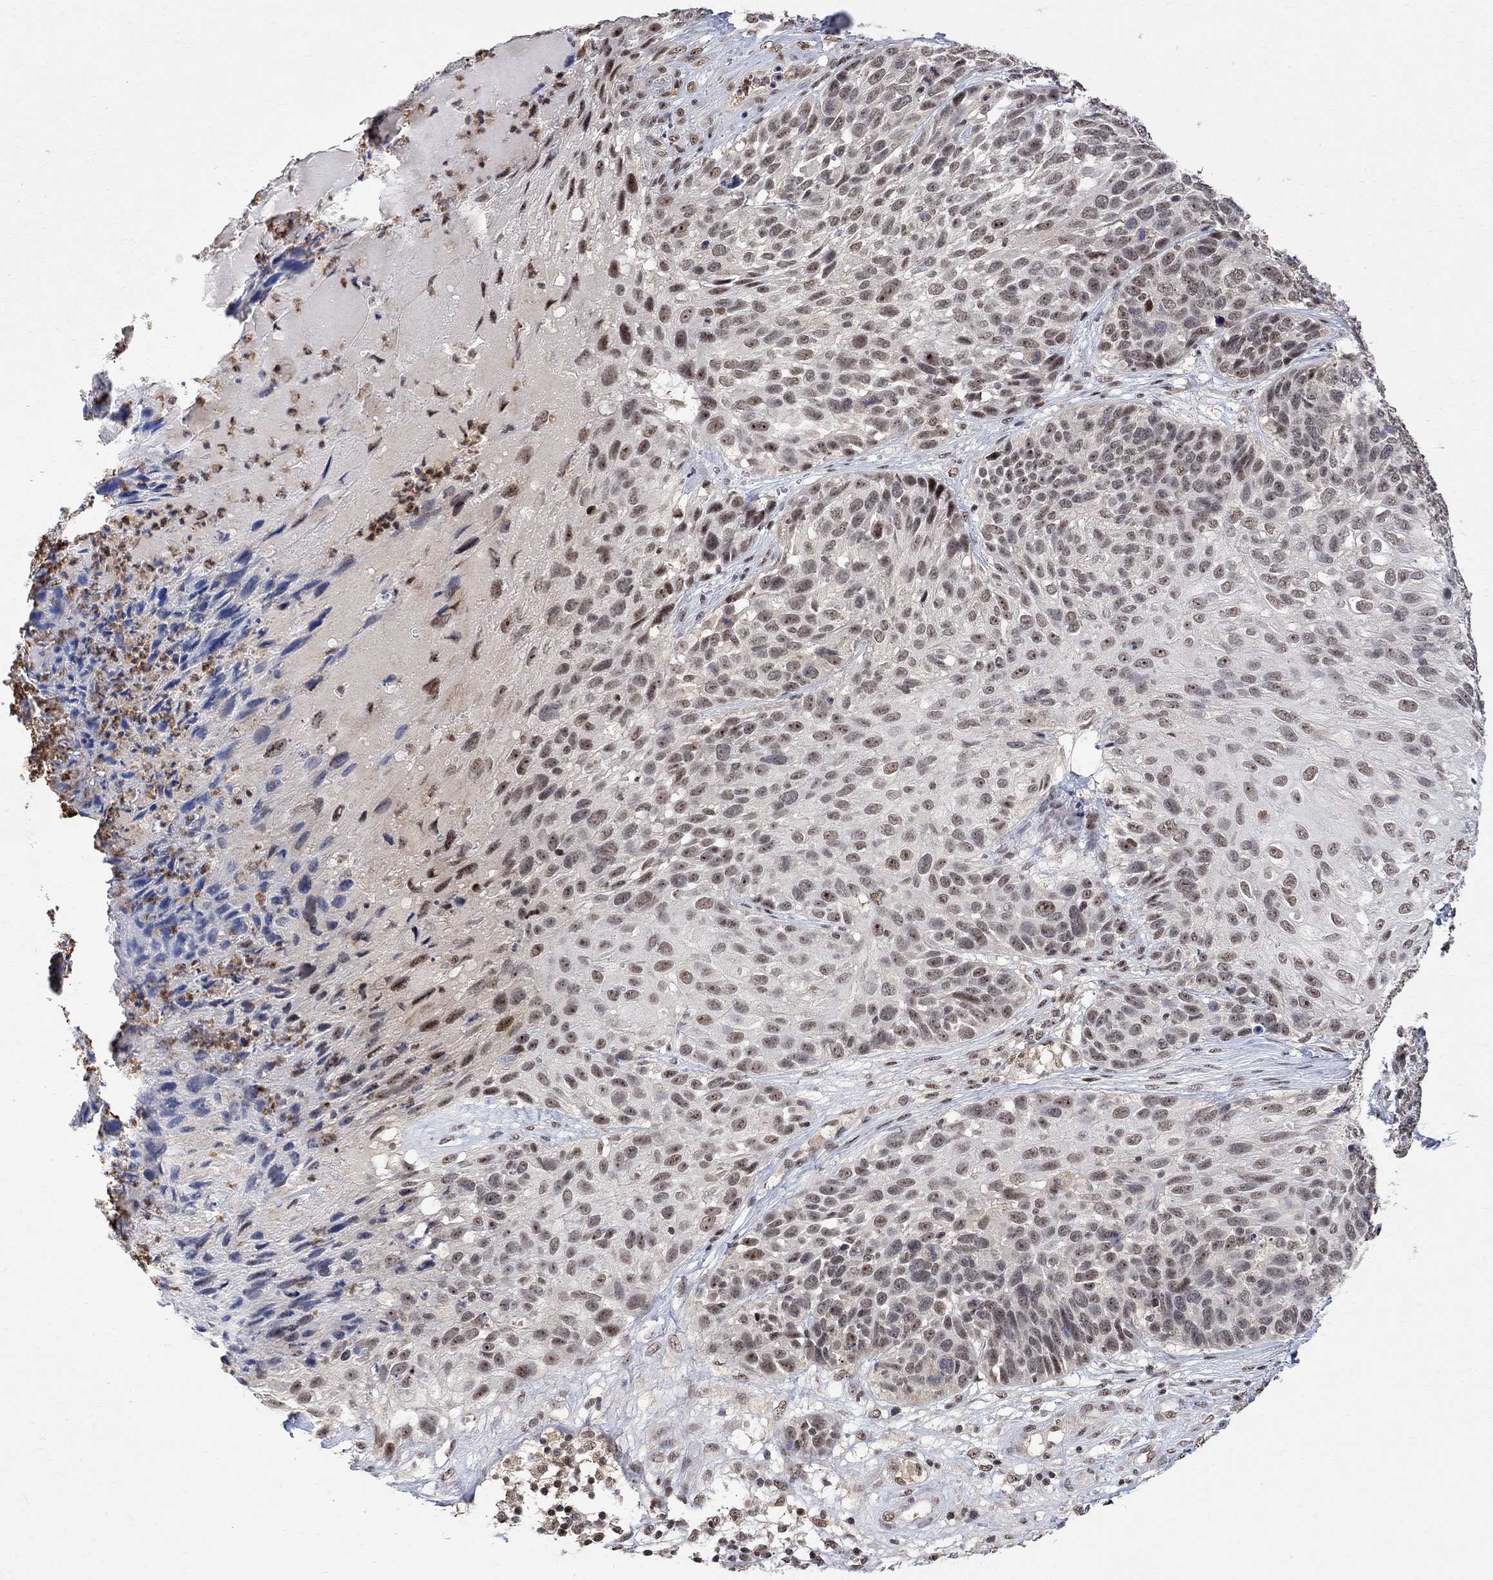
{"staining": {"intensity": "moderate", "quantity": "<25%", "location": "nuclear"}, "tissue": "skin cancer", "cell_type": "Tumor cells", "image_type": "cancer", "snomed": [{"axis": "morphology", "description": "Squamous cell carcinoma, NOS"}, {"axis": "topography", "description": "Skin"}], "caption": "Immunohistochemical staining of human skin cancer (squamous cell carcinoma) exhibits low levels of moderate nuclear protein positivity in approximately <25% of tumor cells.", "gene": "E4F1", "patient": {"sex": "male", "age": 92}}